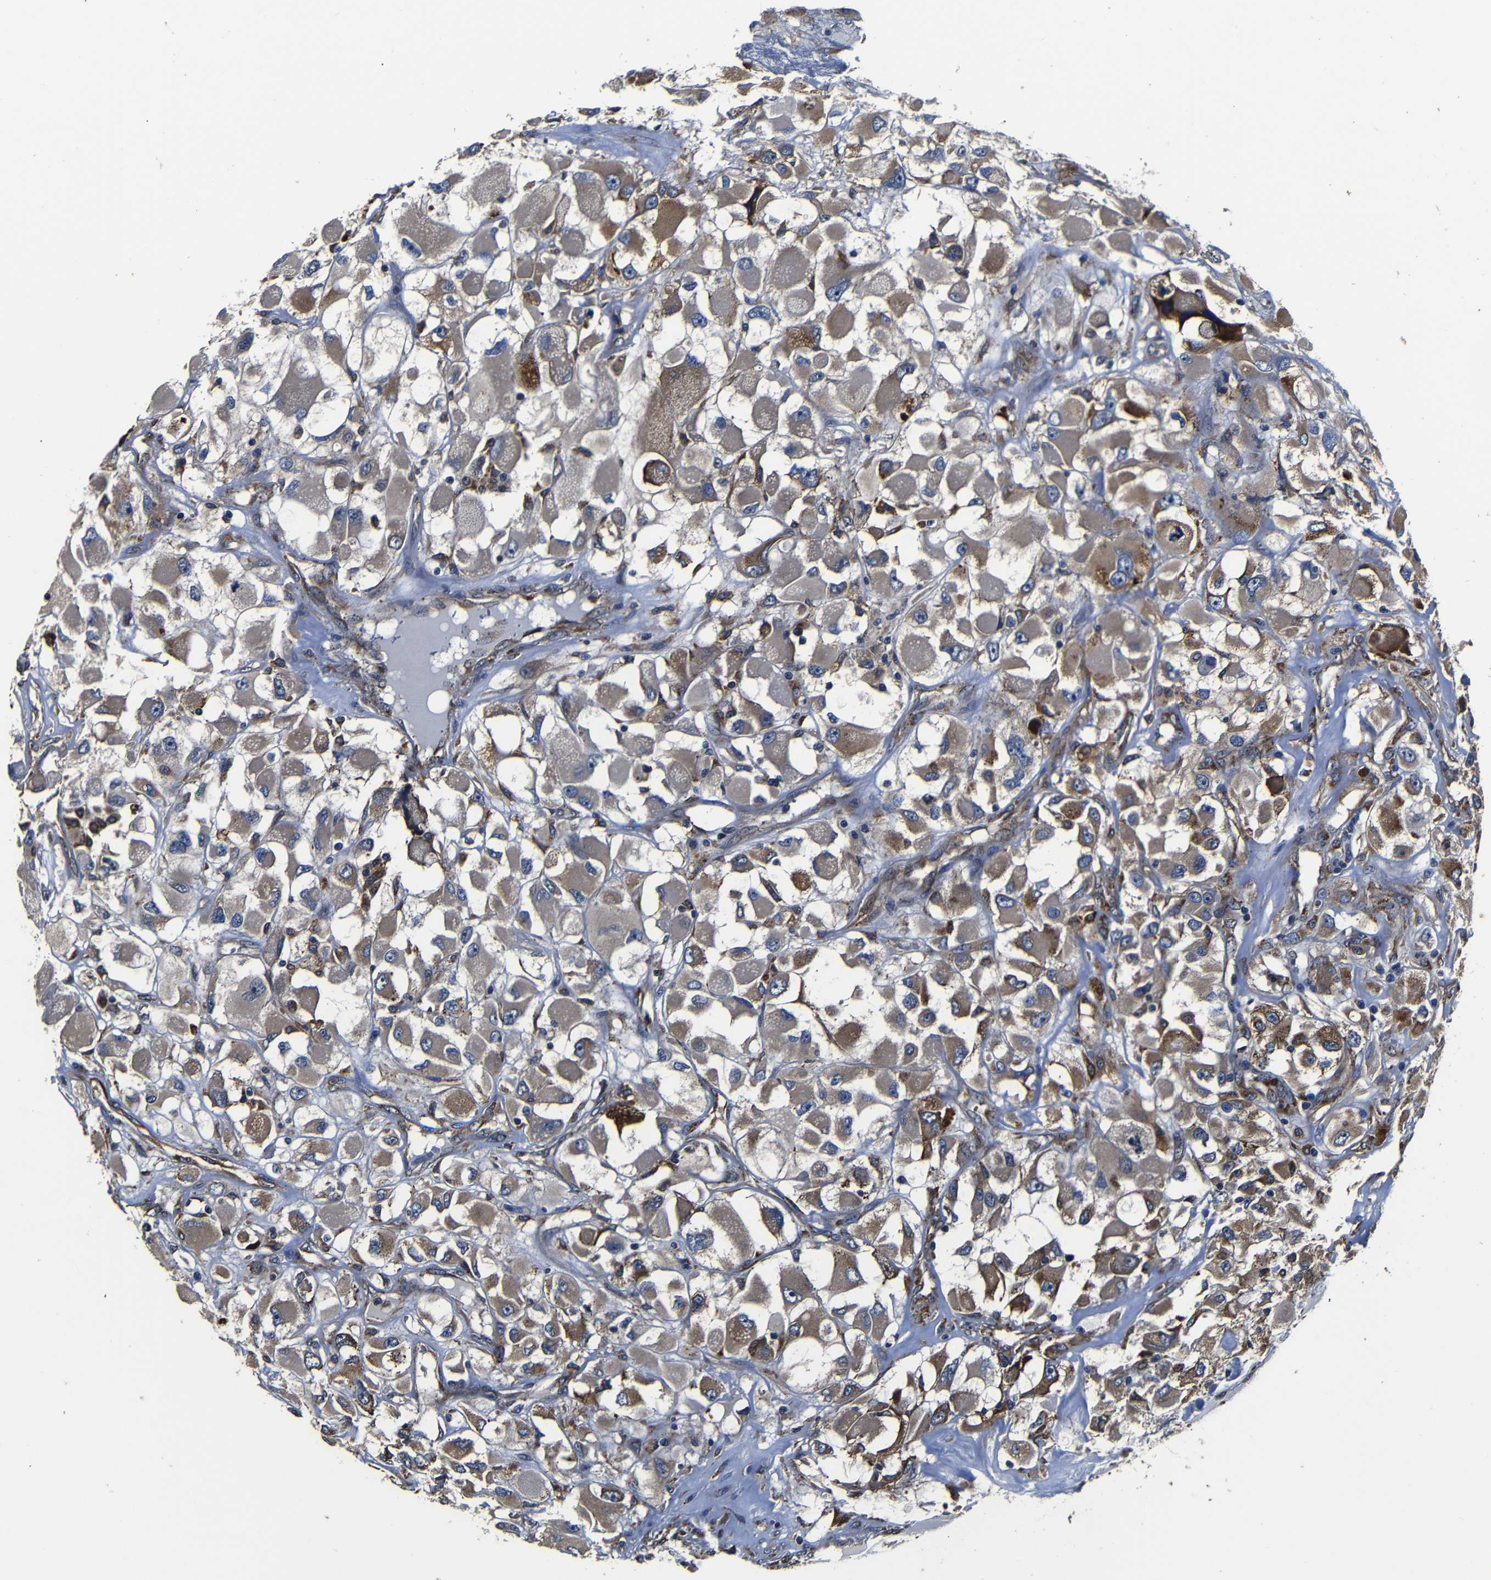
{"staining": {"intensity": "moderate", "quantity": ">75%", "location": "cytoplasmic/membranous"}, "tissue": "renal cancer", "cell_type": "Tumor cells", "image_type": "cancer", "snomed": [{"axis": "morphology", "description": "Adenocarcinoma, NOS"}, {"axis": "topography", "description": "Kidney"}], "caption": "Immunohistochemical staining of human renal cancer (adenocarcinoma) exhibits moderate cytoplasmic/membranous protein expression in about >75% of tumor cells.", "gene": "SCN9A", "patient": {"sex": "female", "age": 52}}